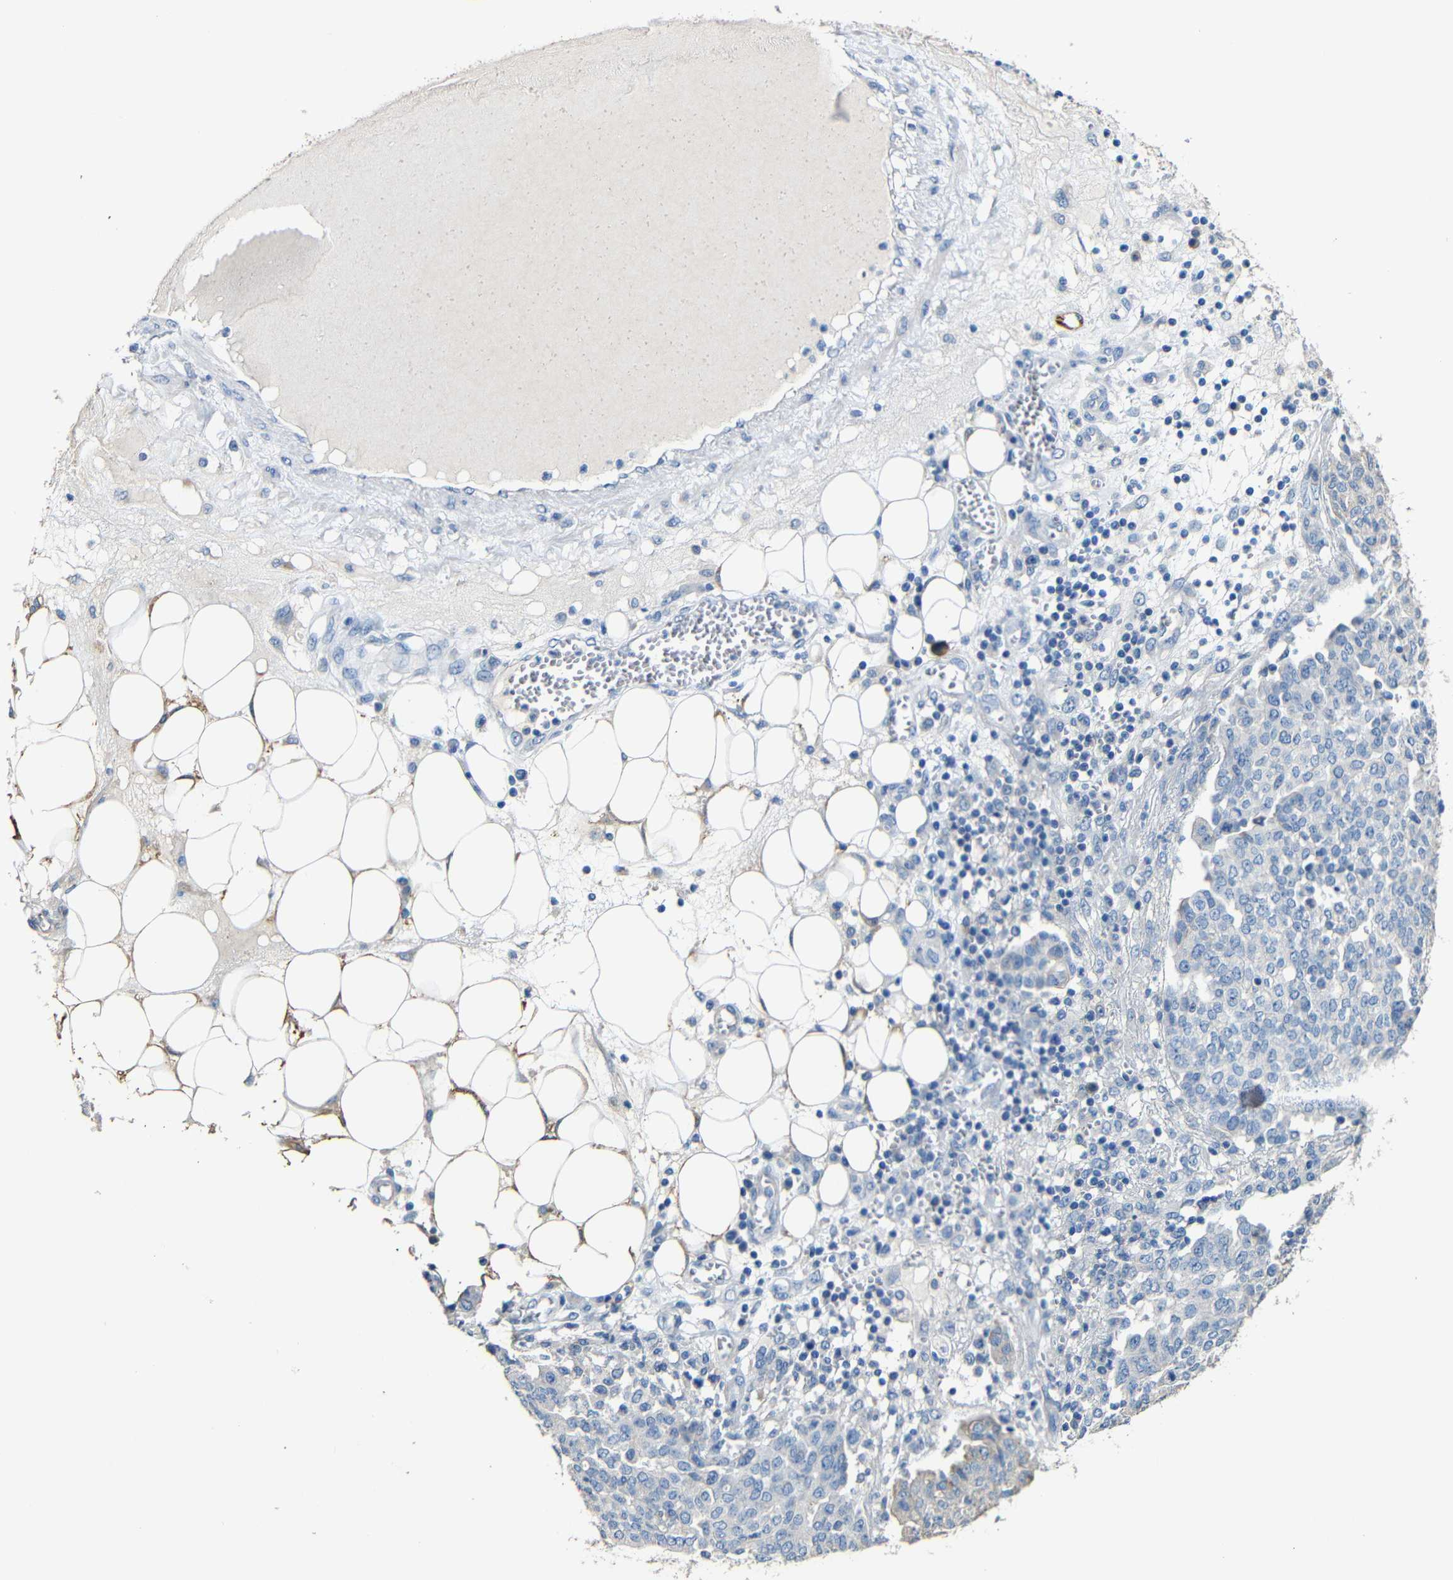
{"staining": {"intensity": "weak", "quantity": "<25%", "location": "cytoplasmic/membranous"}, "tissue": "ovarian cancer", "cell_type": "Tumor cells", "image_type": "cancer", "snomed": [{"axis": "morphology", "description": "Cystadenocarcinoma, serous, NOS"}, {"axis": "topography", "description": "Soft tissue"}, {"axis": "topography", "description": "Ovary"}], "caption": "A photomicrograph of serous cystadenocarcinoma (ovarian) stained for a protein demonstrates no brown staining in tumor cells. (Brightfield microscopy of DAB immunohistochemistry at high magnification).", "gene": "ACKR2", "patient": {"sex": "female", "age": 57}}